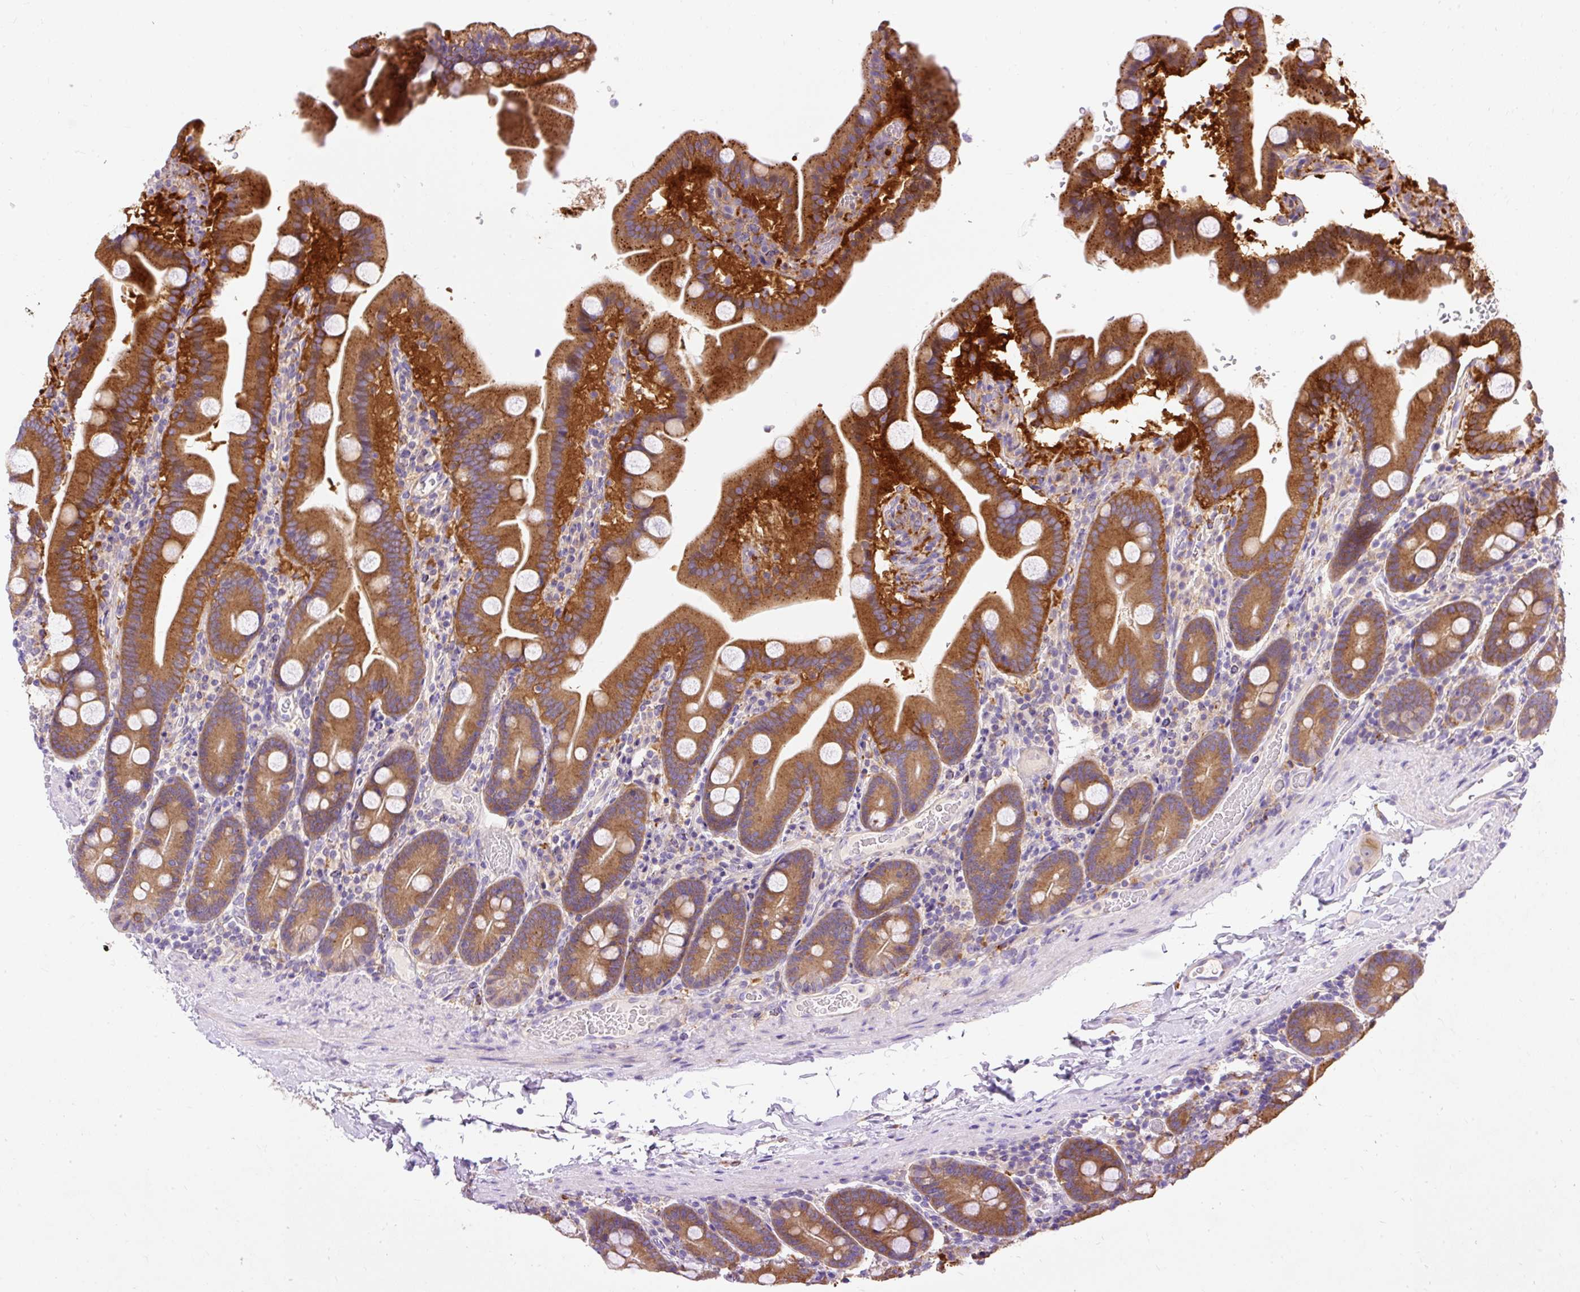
{"staining": {"intensity": "strong", "quantity": ">75%", "location": "cytoplasmic/membranous"}, "tissue": "duodenum", "cell_type": "Glandular cells", "image_type": "normal", "snomed": [{"axis": "morphology", "description": "Normal tissue, NOS"}, {"axis": "topography", "description": "Duodenum"}], "caption": "Protein staining of benign duodenum demonstrates strong cytoplasmic/membranous staining in approximately >75% of glandular cells. (DAB (3,3'-diaminobenzidine) IHC, brown staining for protein, blue staining for nuclei).", "gene": "OR4K15", "patient": {"sex": "male", "age": 55}}